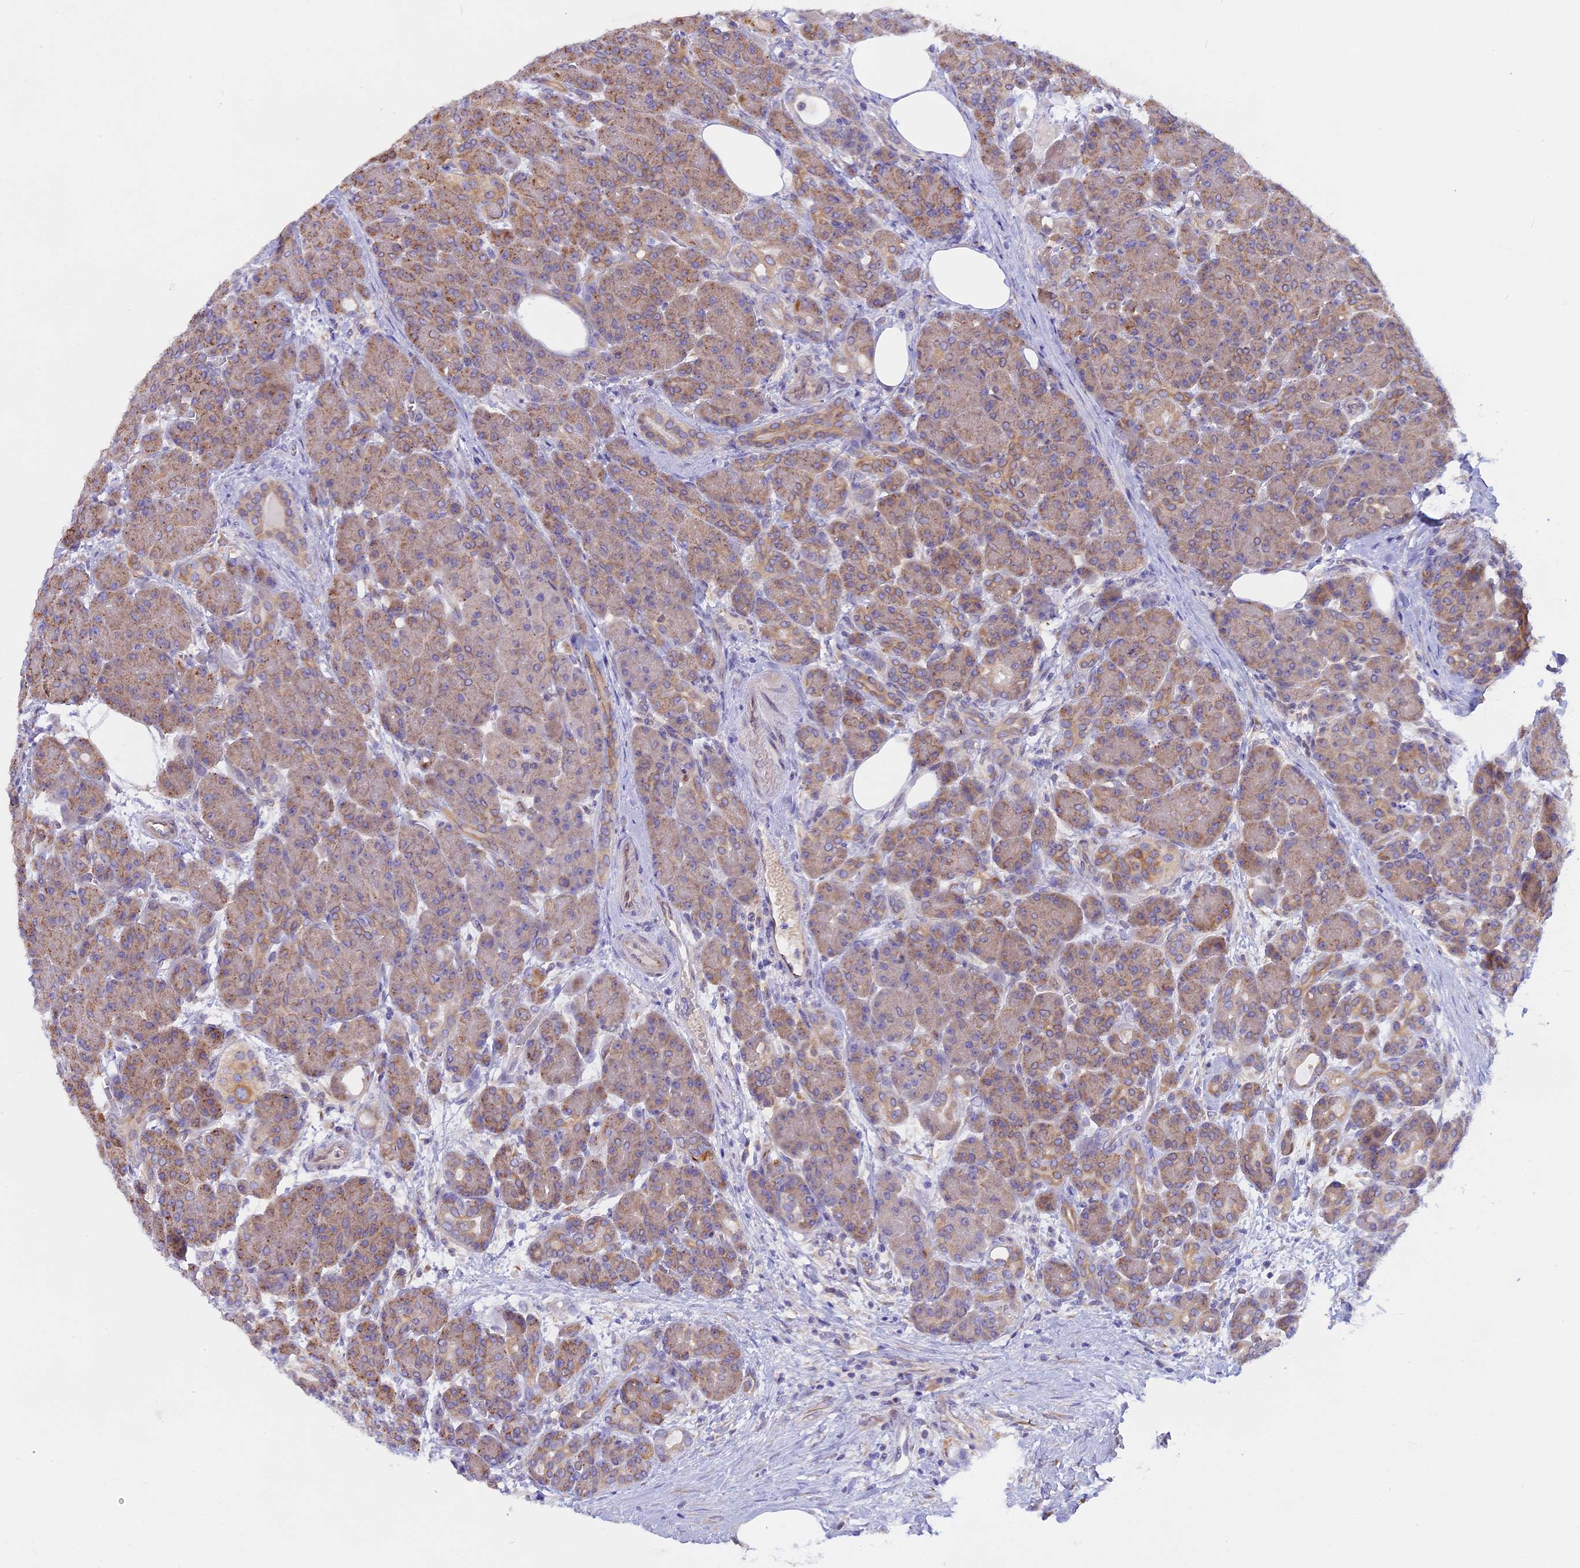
{"staining": {"intensity": "weak", "quantity": ">75%", "location": "cytoplasmic/membranous"}, "tissue": "pancreas", "cell_type": "Exocrine glandular cells", "image_type": "normal", "snomed": [{"axis": "morphology", "description": "Normal tissue, NOS"}, {"axis": "topography", "description": "Pancreas"}], "caption": "Weak cytoplasmic/membranous positivity is present in about >75% of exocrine glandular cells in benign pancreas.", "gene": "TLCD1", "patient": {"sex": "male", "age": 63}}